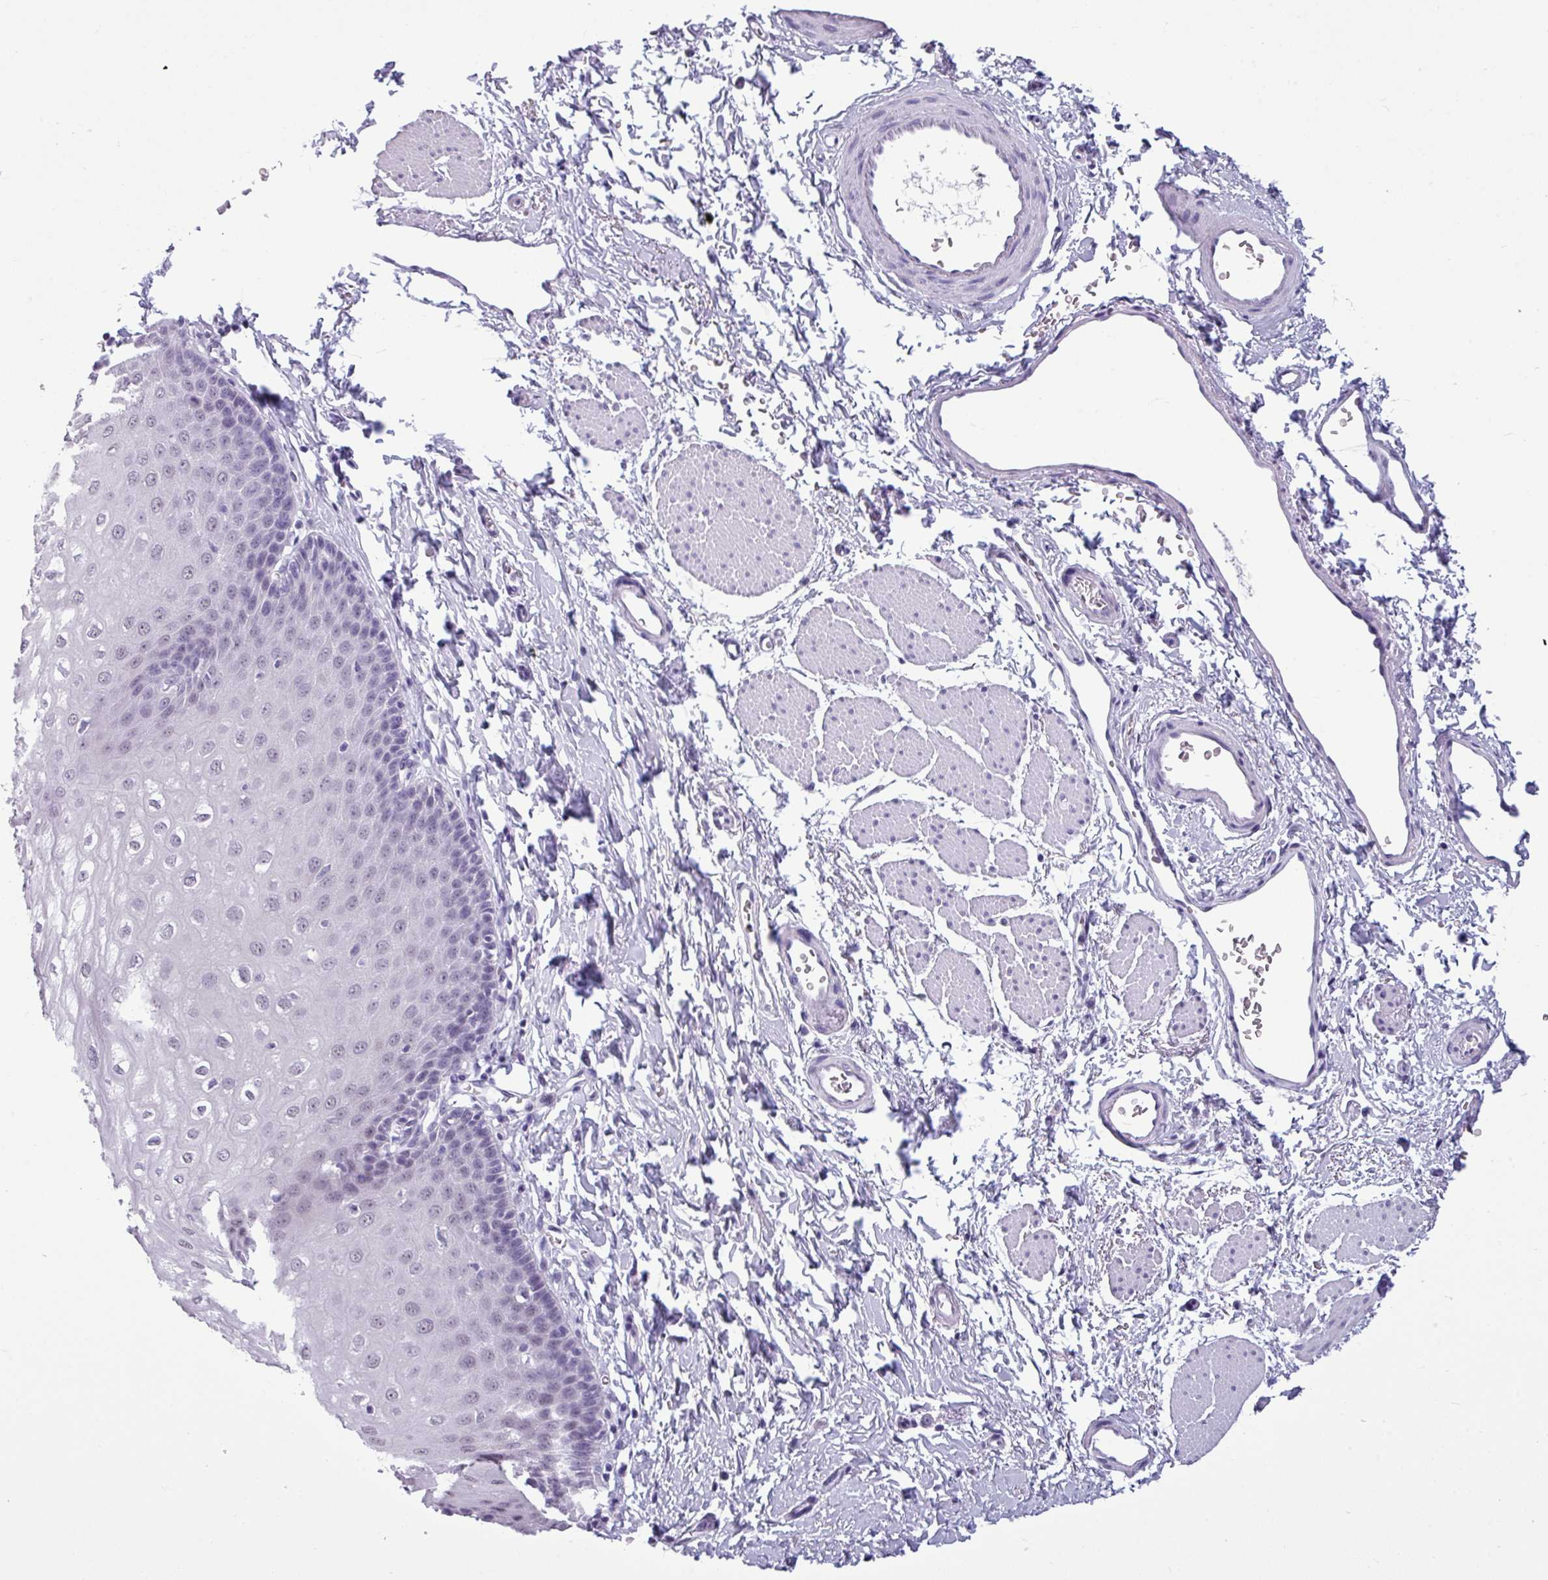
{"staining": {"intensity": "weak", "quantity": "<25%", "location": "nuclear"}, "tissue": "esophagus", "cell_type": "Squamous epithelial cells", "image_type": "normal", "snomed": [{"axis": "morphology", "description": "Normal tissue, NOS"}, {"axis": "topography", "description": "Esophagus"}], "caption": "DAB (3,3'-diaminobenzidine) immunohistochemical staining of unremarkable esophagus shows no significant positivity in squamous epithelial cells.", "gene": "SRGAP1", "patient": {"sex": "male", "age": 70}}